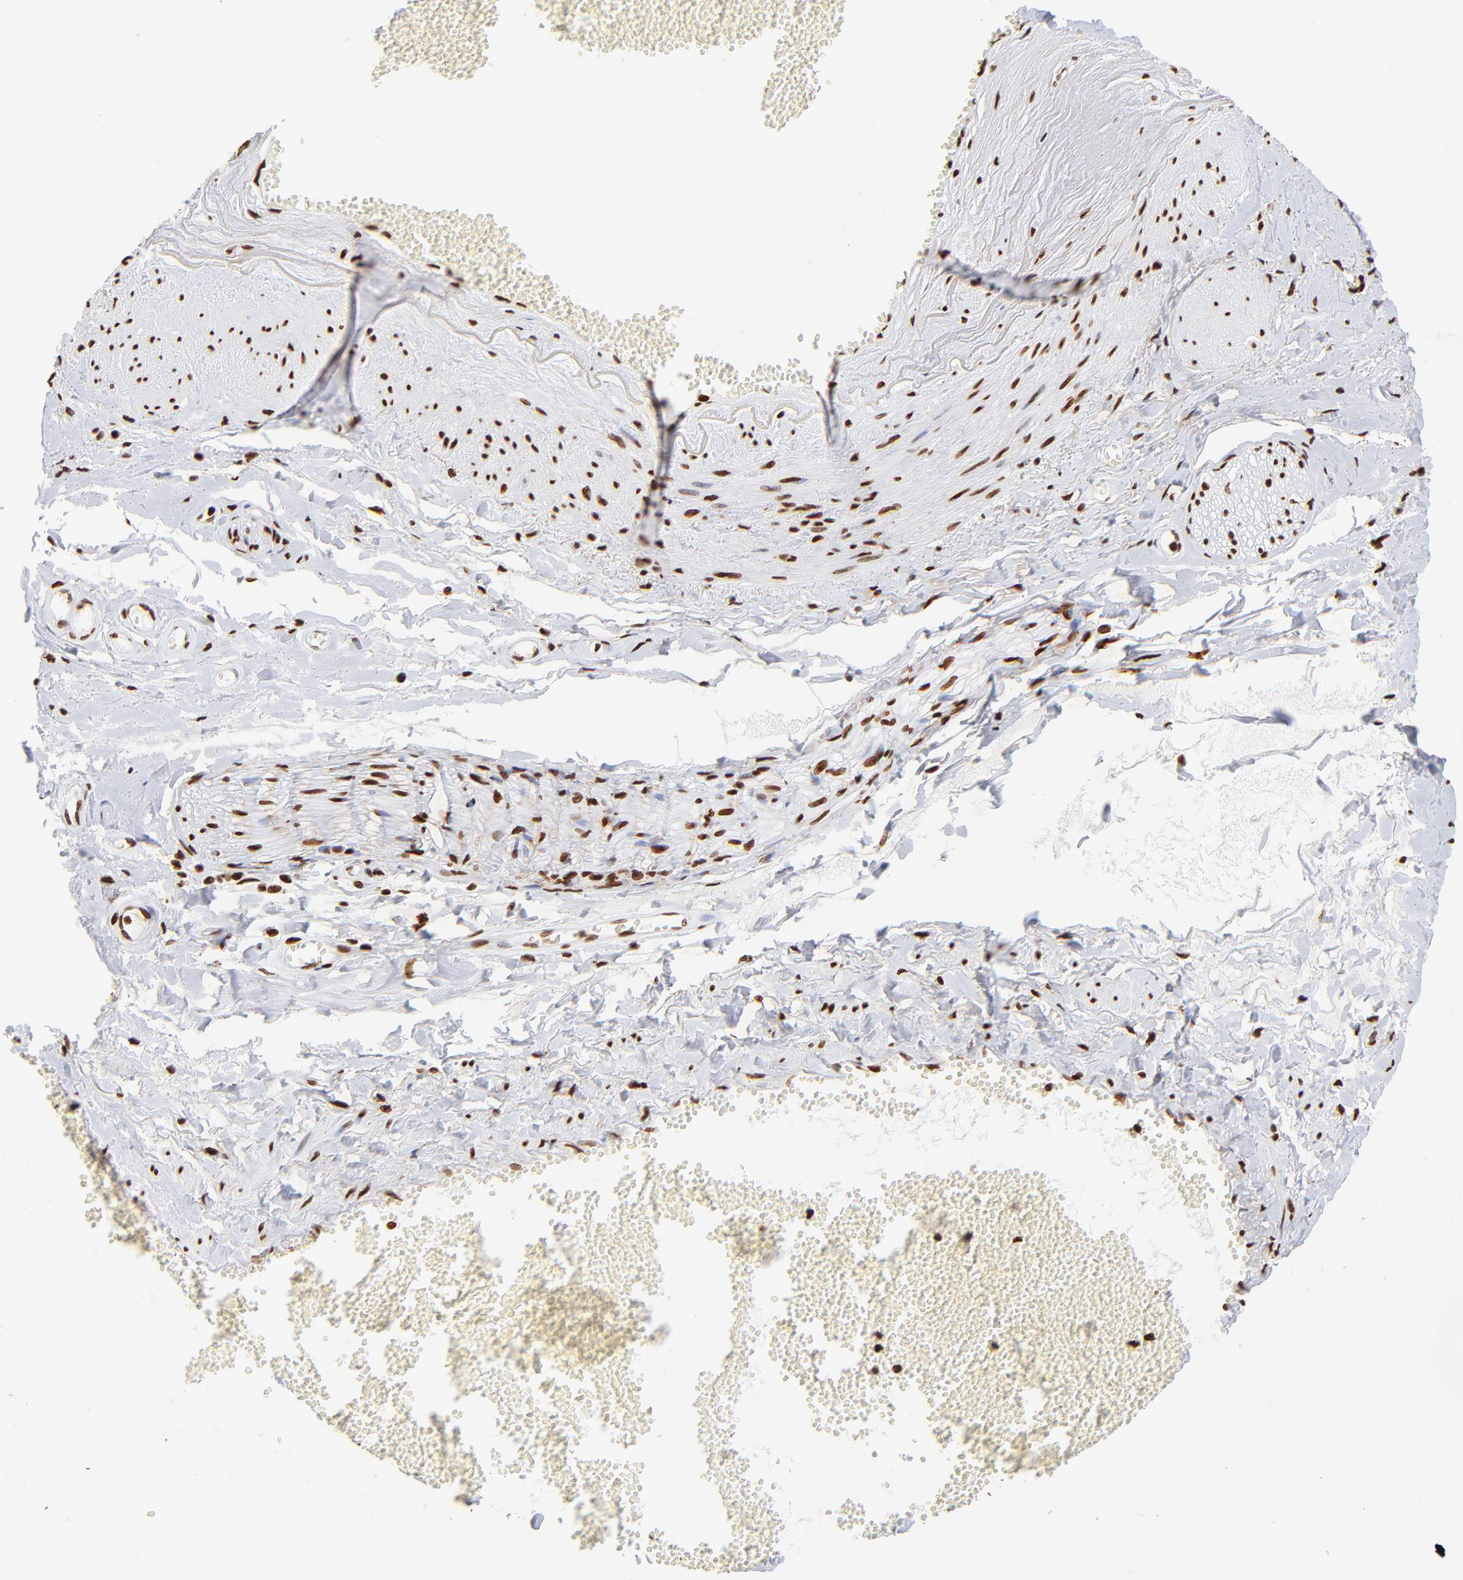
{"staining": {"intensity": "strong", "quantity": ">75%", "location": "nuclear"}, "tissue": "adipose tissue", "cell_type": "Adipocytes", "image_type": "normal", "snomed": [{"axis": "morphology", "description": "Normal tissue, NOS"}, {"axis": "morphology", "description": "Inflammation, NOS"}, {"axis": "topography", "description": "Salivary gland"}, {"axis": "topography", "description": "Peripheral nerve tissue"}], "caption": "Protein expression by IHC displays strong nuclear positivity in approximately >75% of adipocytes in normal adipose tissue. (IHC, brightfield microscopy, high magnification).", "gene": "FBH1", "patient": {"sex": "female", "age": 75}}